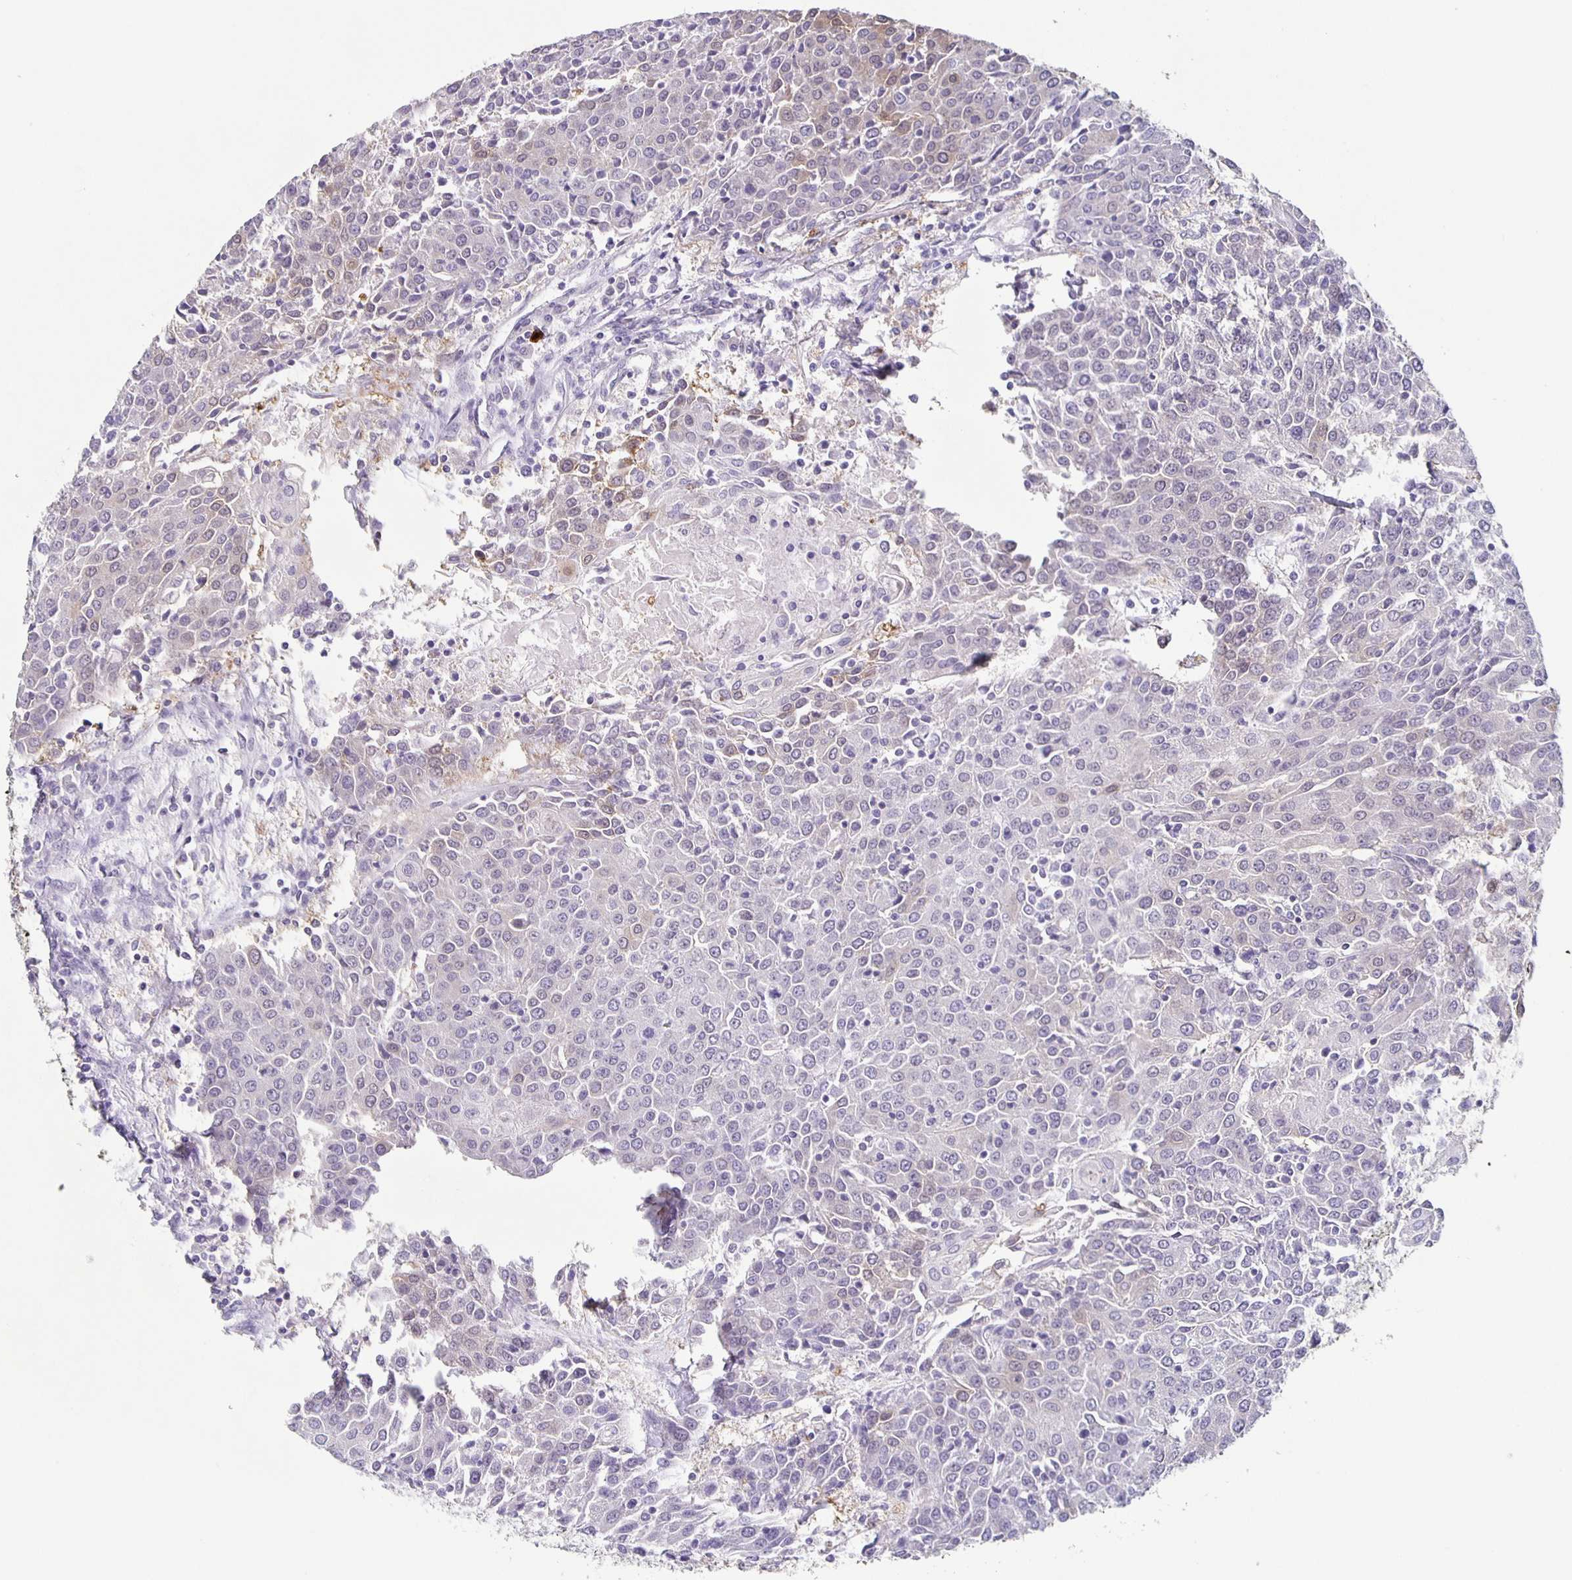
{"staining": {"intensity": "negative", "quantity": "none", "location": "none"}, "tissue": "urothelial cancer", "cell_type": "Tumor cells", "image_type": "cancer", "snomed": [{"axis": "morphology", "description": "Urothelial carcinoma, High grade"}, {"axis": "topography", "description": "Urinary bladder"}], "caption": "High magnification brightfield microscopy of urothelial carcinoma (high-grade) stained with DAB (3,3'-diaminobenzidine) (brown) and counterstained with hematoxylin (blue): tumor cells show no significant expression.", "gene": "CARNS1", "patient": {"sex": "female", "age": 85}}